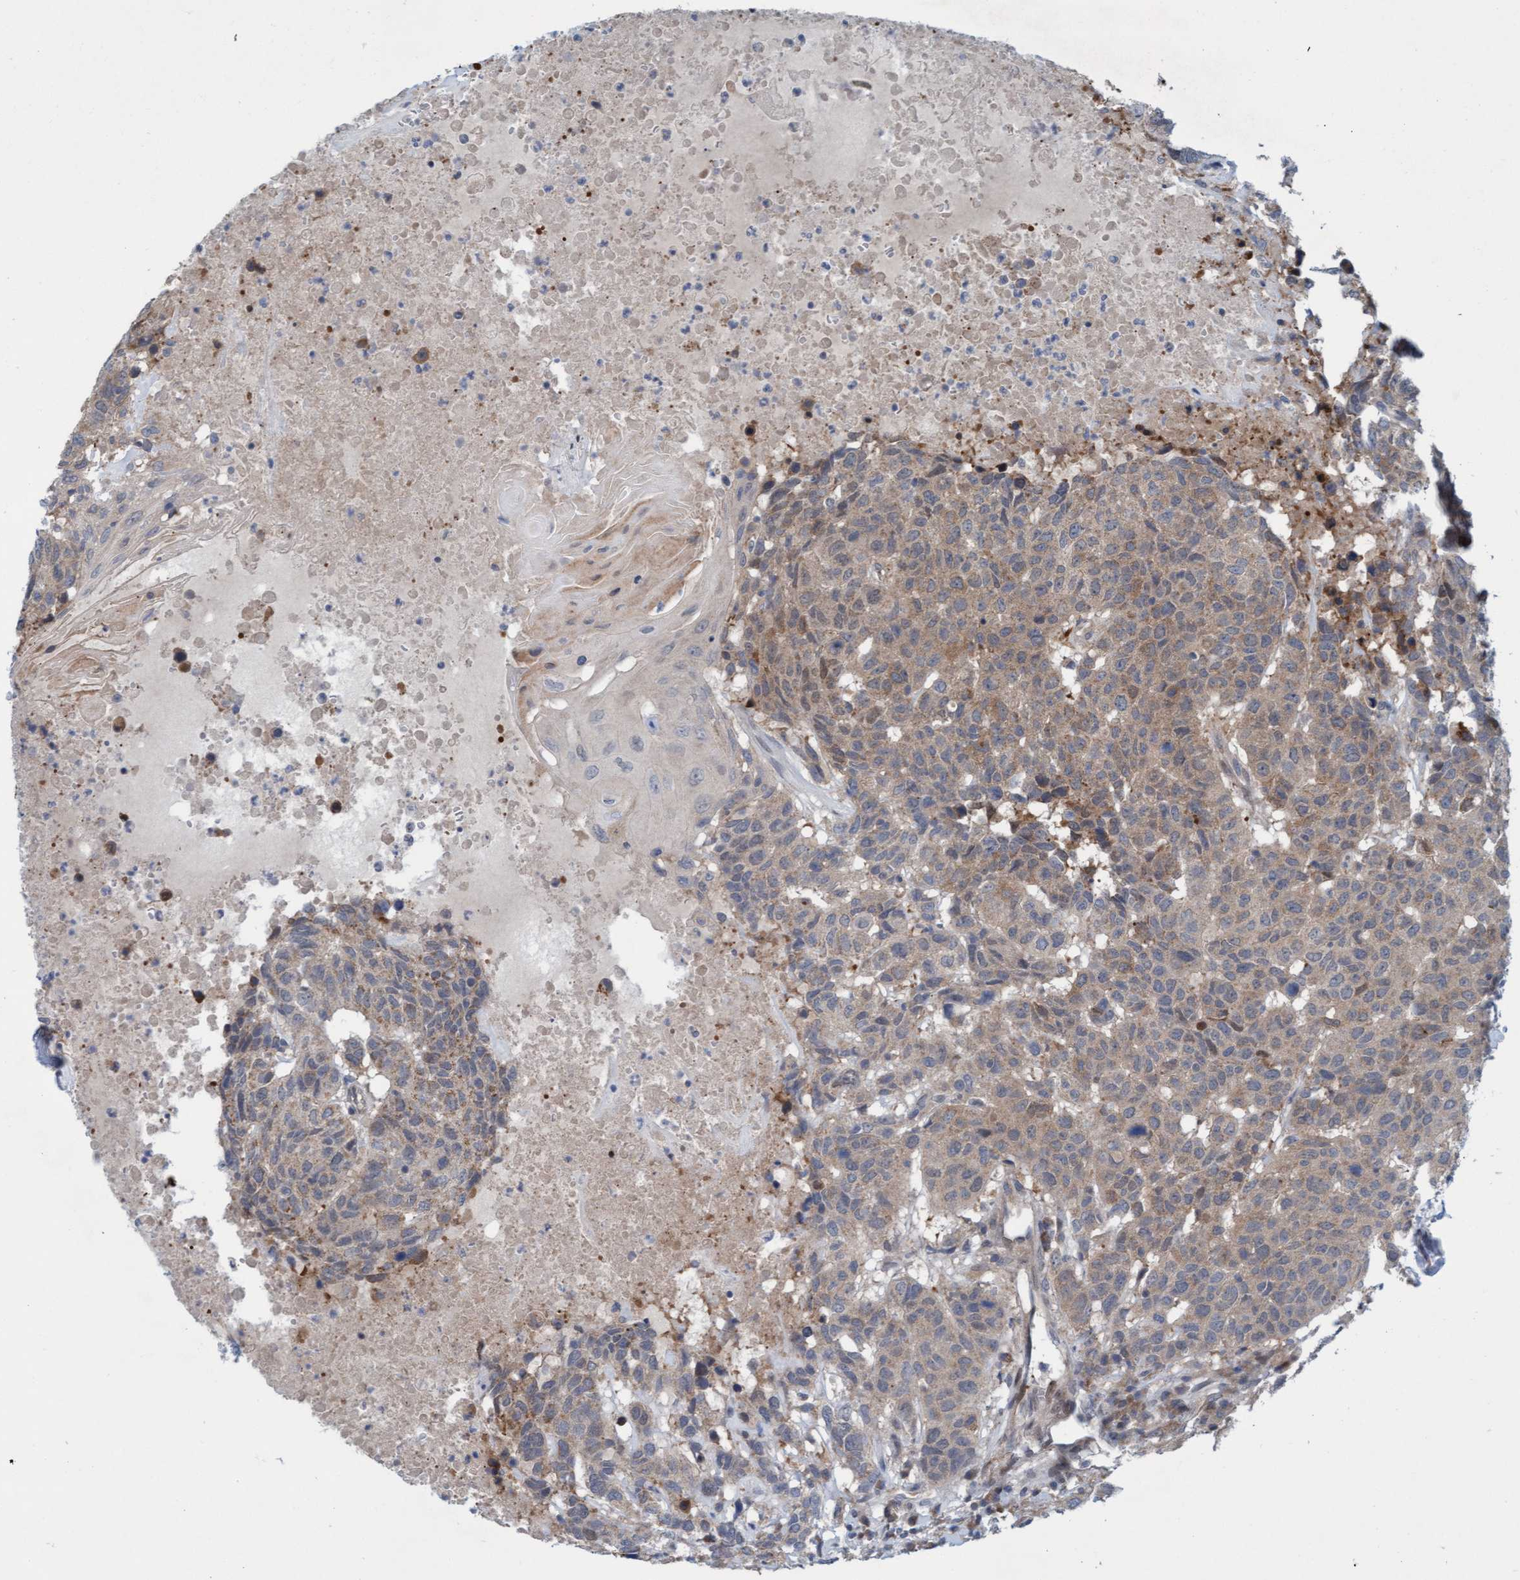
{"staining": {"intensity": "weak", "quantity": "25%-75%", "location": "cytoplasmic/membranous"}, "tissue": "head and neck cancer", "cell_type": "Tumor cells", "image_type": "cancer", "snomed": [{"axis": "morphology", "description": "Squamous cell carcinoma, NOS"}, {"axis": "topography", "description": "Head-Neck"}], "caption": "Immunohistochemistry histopathology image of neoplastic tissue: head and neck cancer stained using immunohistochemistry shows low levels of weak protein expression localized specifically in the cytoplasmic/membranous of tumor cells, appearing as a cytoplasmic/membranous brown color.", "gene": "KLHL25", "patient": {"sex": "male", "age": 66}}